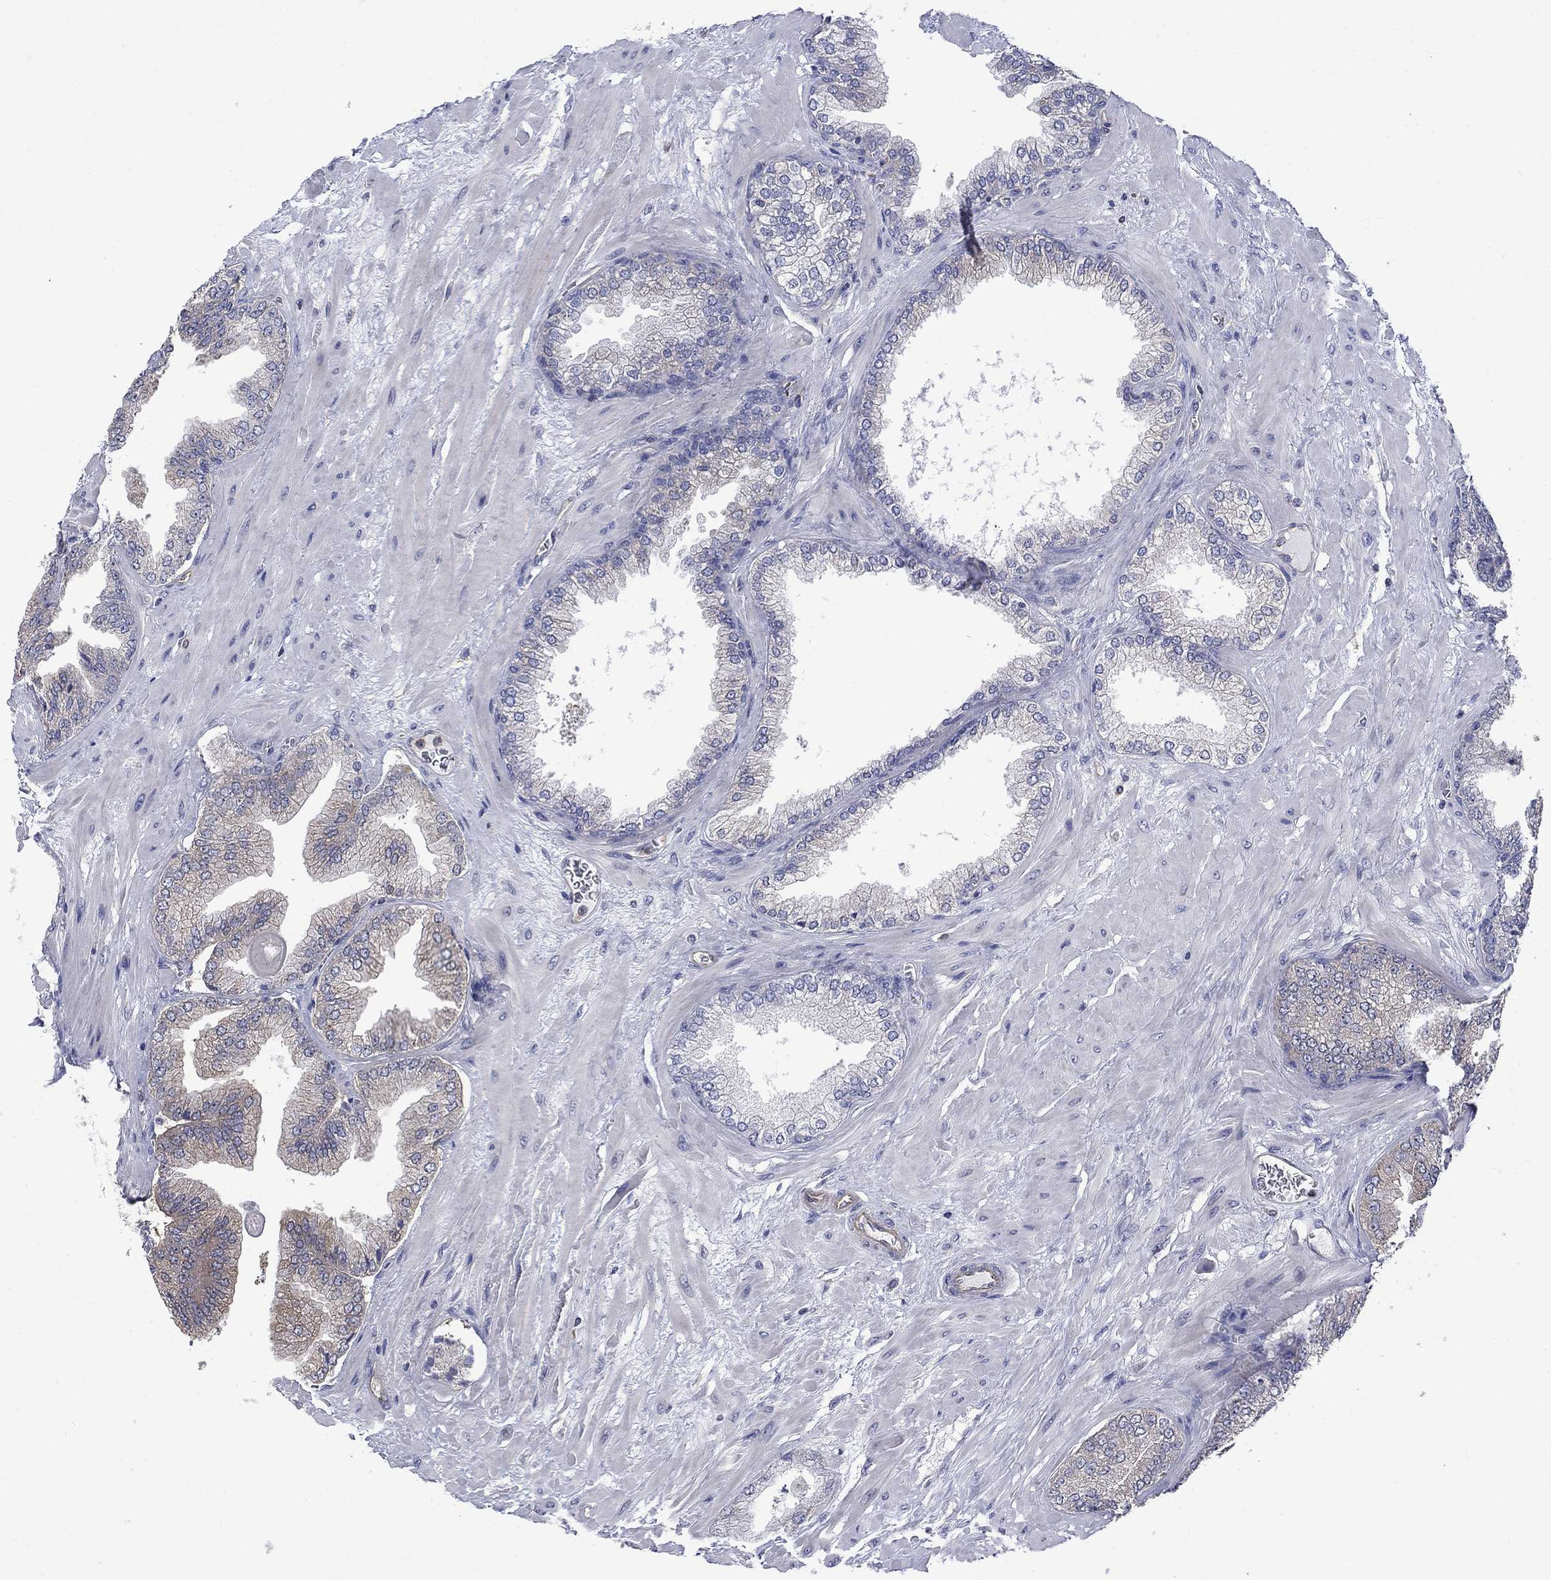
{"staining": {"intensity": "weak", "quantity": "<25%", "location": "cytoplasmic/membranous"}, "tissue": "prostate cancer", "cell_type": "Tumor cells", "image_type": "cancer", "snomed": [{"axis": "morphology", "description": "Adenocarcinoma, Low grade"}, {"axis": "topography", "description": "Prostate"}], "caption": "The immunohistochemistry photomicrograph has no significant staining in tumor cells of prostate cancer (adenocarcinoma (low-grade)) tissue. (DAB (3,3'-diaminobenzidine) immunohistochemistry (IHC) with hematoxylin counter stain).", "gene": "CAMKK2", "patient": {"sex": "male", "age": 72}}